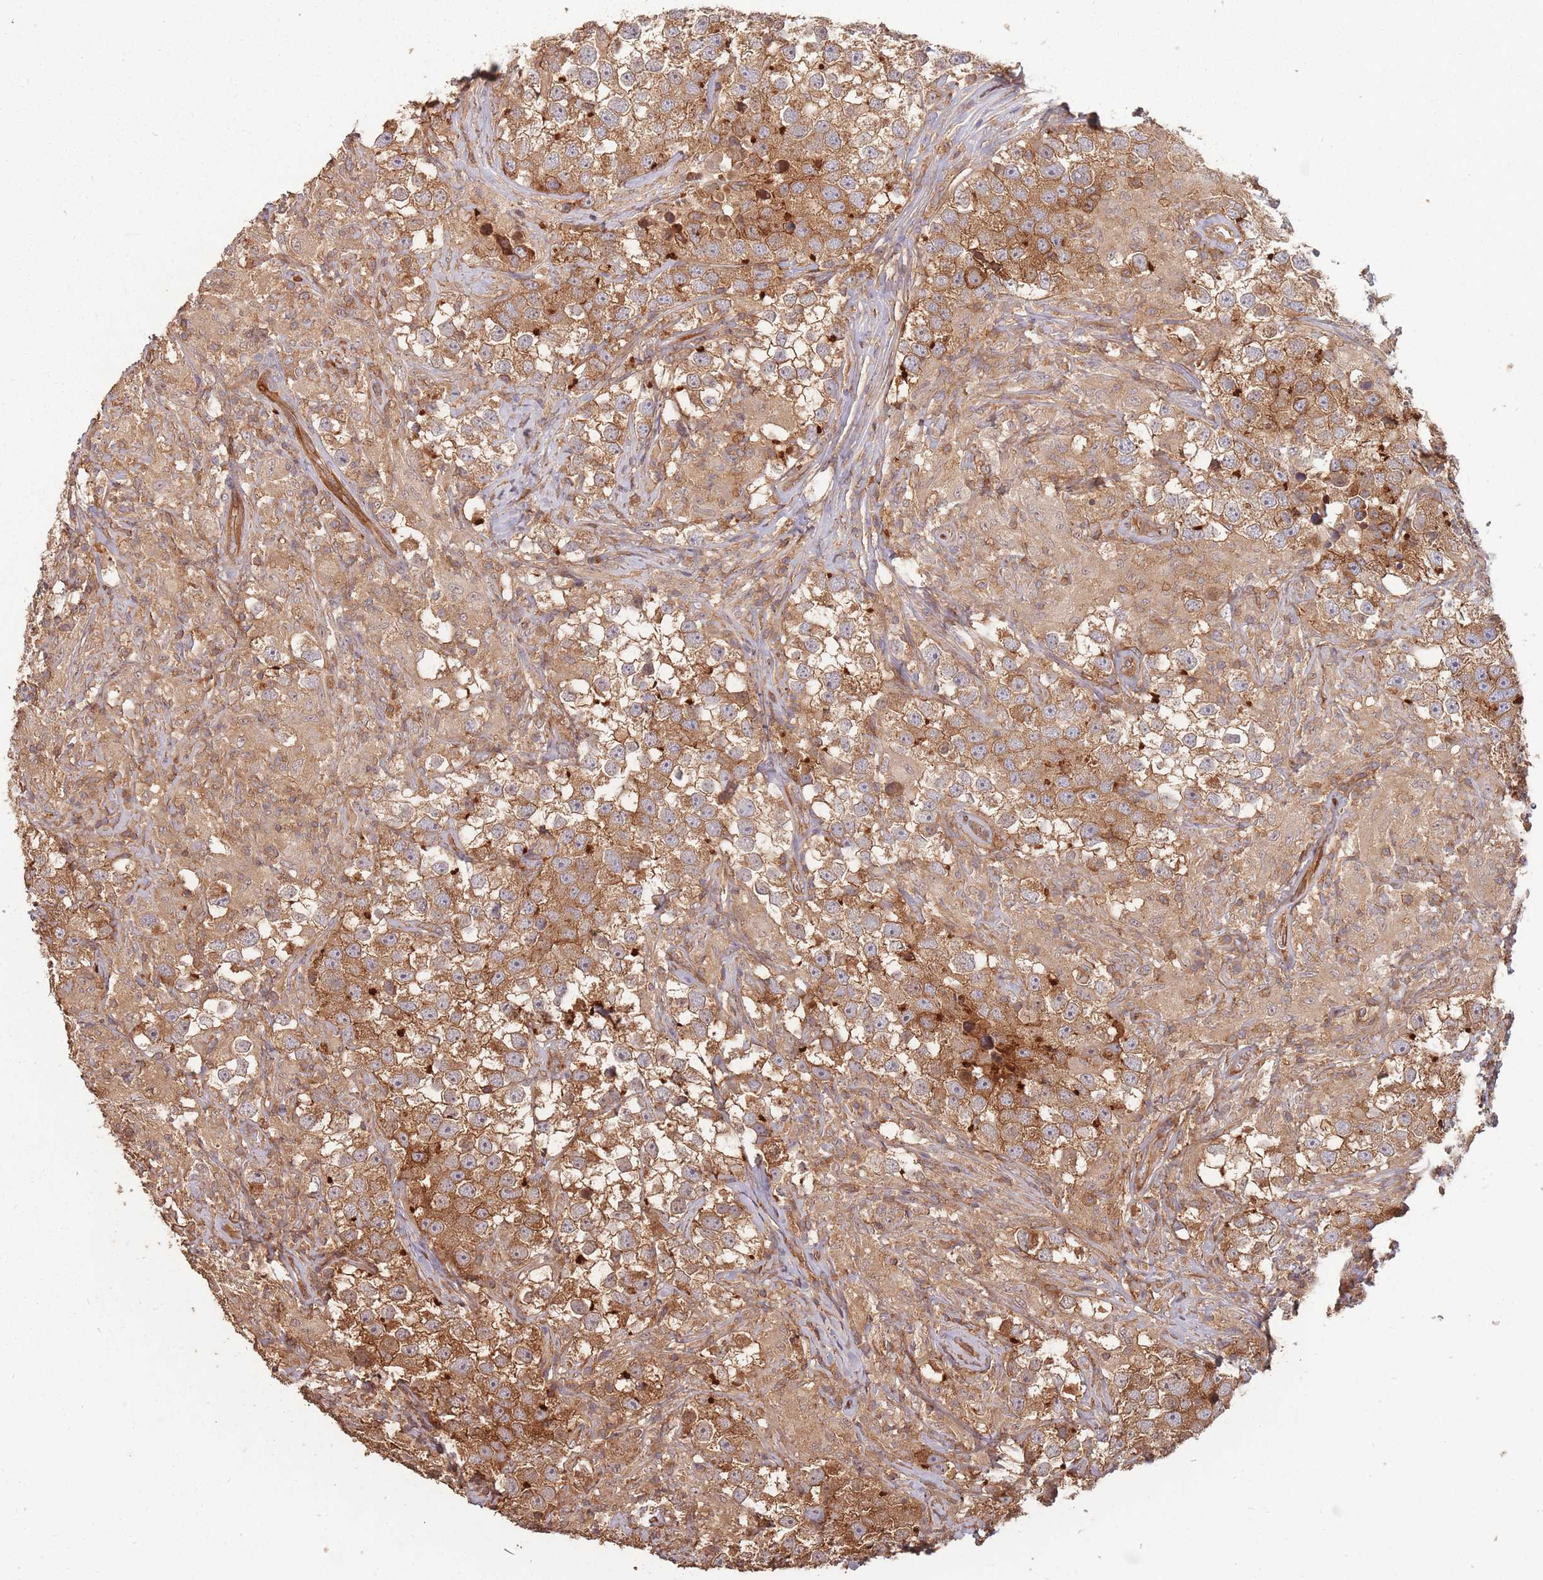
{"staining": {"intensity": "moderate", "quantity": ">75%", "location": "cytoplasmic/membranous"}, "tissue": "testis cancer", "cell_type": "Tumor cells", "image_type": "cancer", "snomed": [{"axis": "morphology", "description": "Seminoma, NOS"}, {"axis": "topography", "description": "Testis"}], "caption": "Immunohistochemistry of human testis seminoma shows medium levels of moderate cytoplasmic/membranous staining in approximately >75% of tumor cells. The staining was performed using DAB (3,3'-diaminobenzidine) to visualize the protein expression in brown, while the nuclei were stained in blue with hematoxylin (Magnification: 20x).", "gene": "PLS3", "patient": {"sex": "male", "age": 46}}